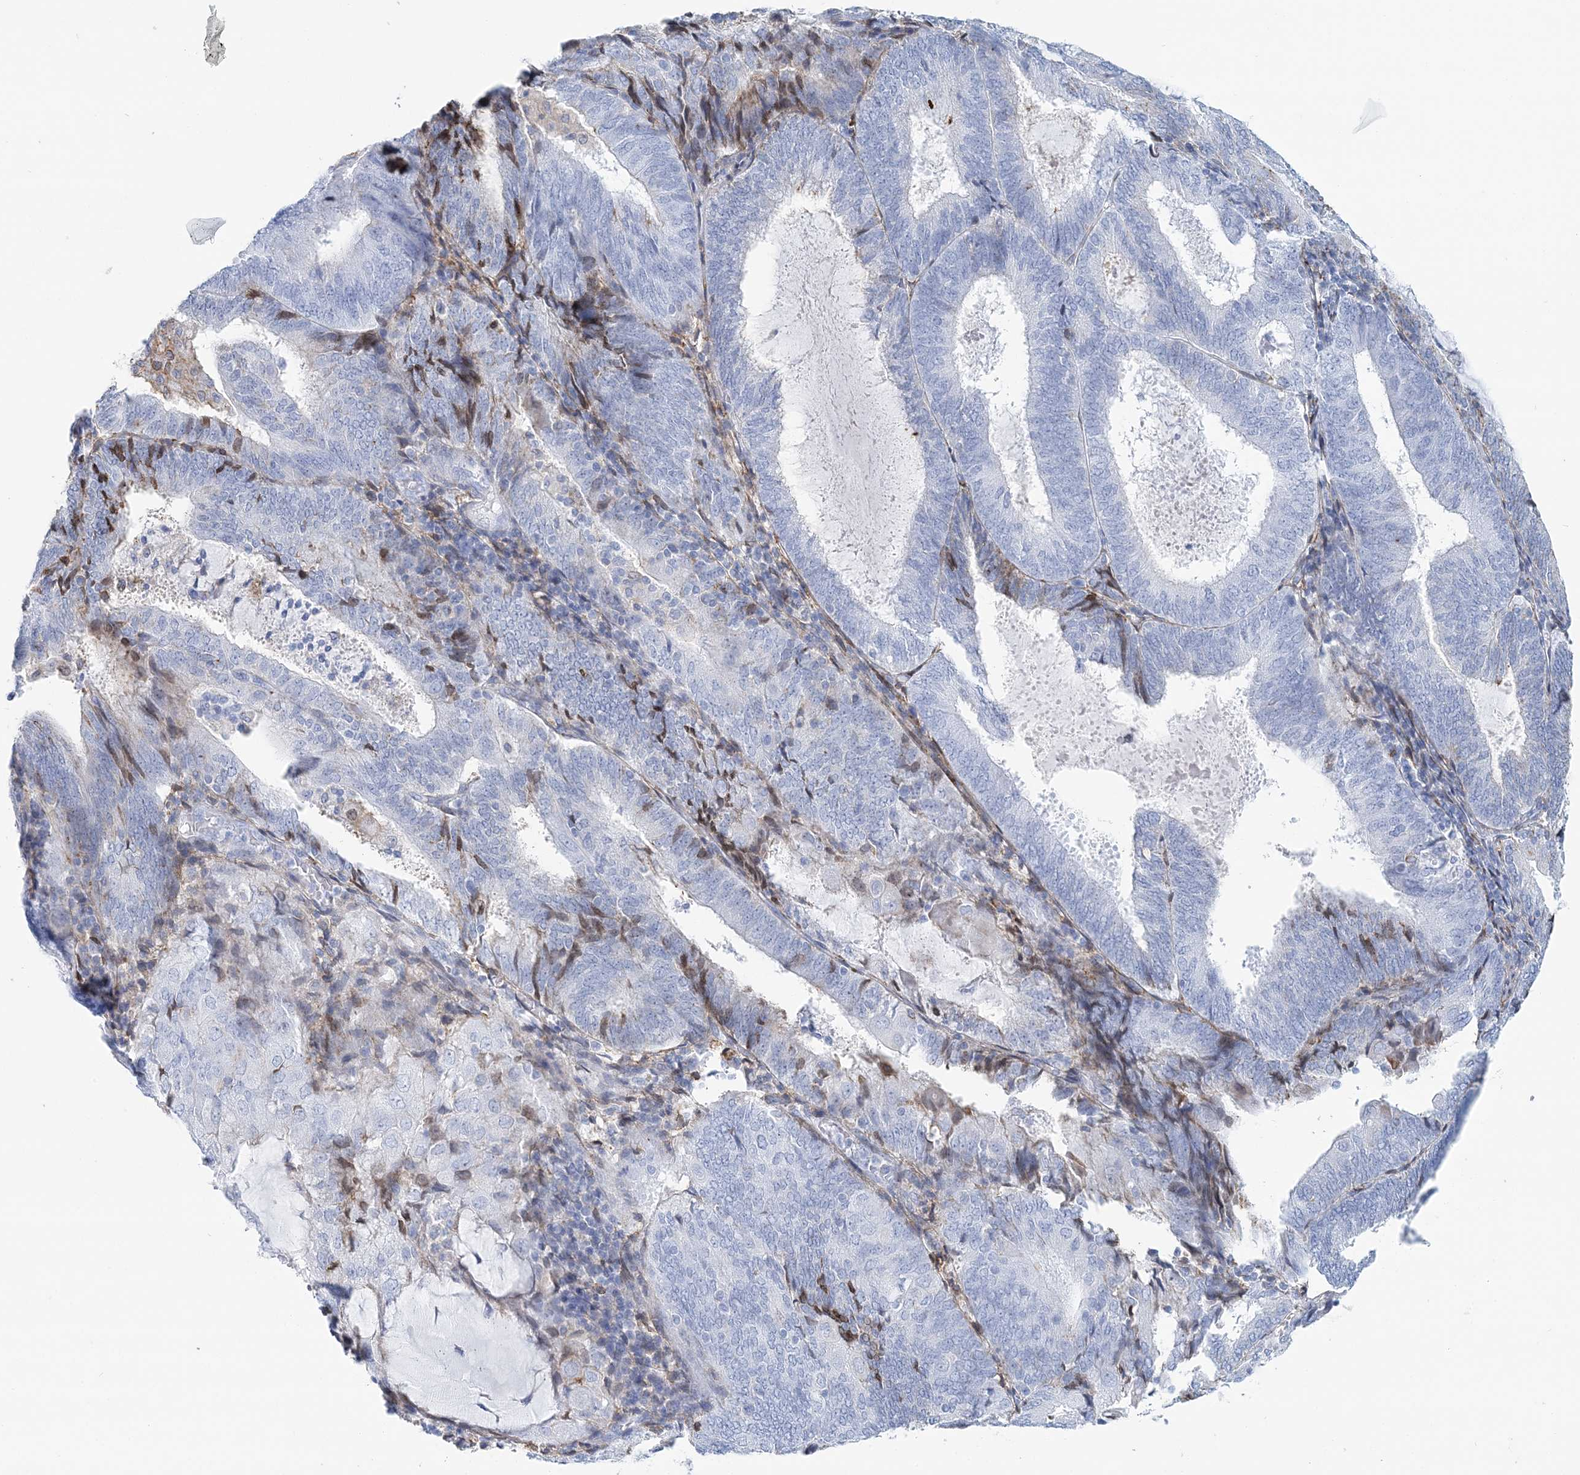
{"staining": {"intensity": "weak", "quantity": "<25%", "location": "cytoplasmic/membranous"}, "tissue": "endometrial cancer", "cell_type": "Tumor cells", "image_type": "cancer", "snomed": [{"axis": "morphology", "description": "Adenocarcinoma, NOS"}, {"axis": "topography", "description": "Endometrium"}], "caption": "Immunohistochemistry (IHC) photomicrograph of neoplastic tissue: endometrial adenocarcinoma stained with DAB shows no significant protein positivity in tumor cells.", "gene": "NKX6-1", "patient": {"sex": "female", "age": 81}}